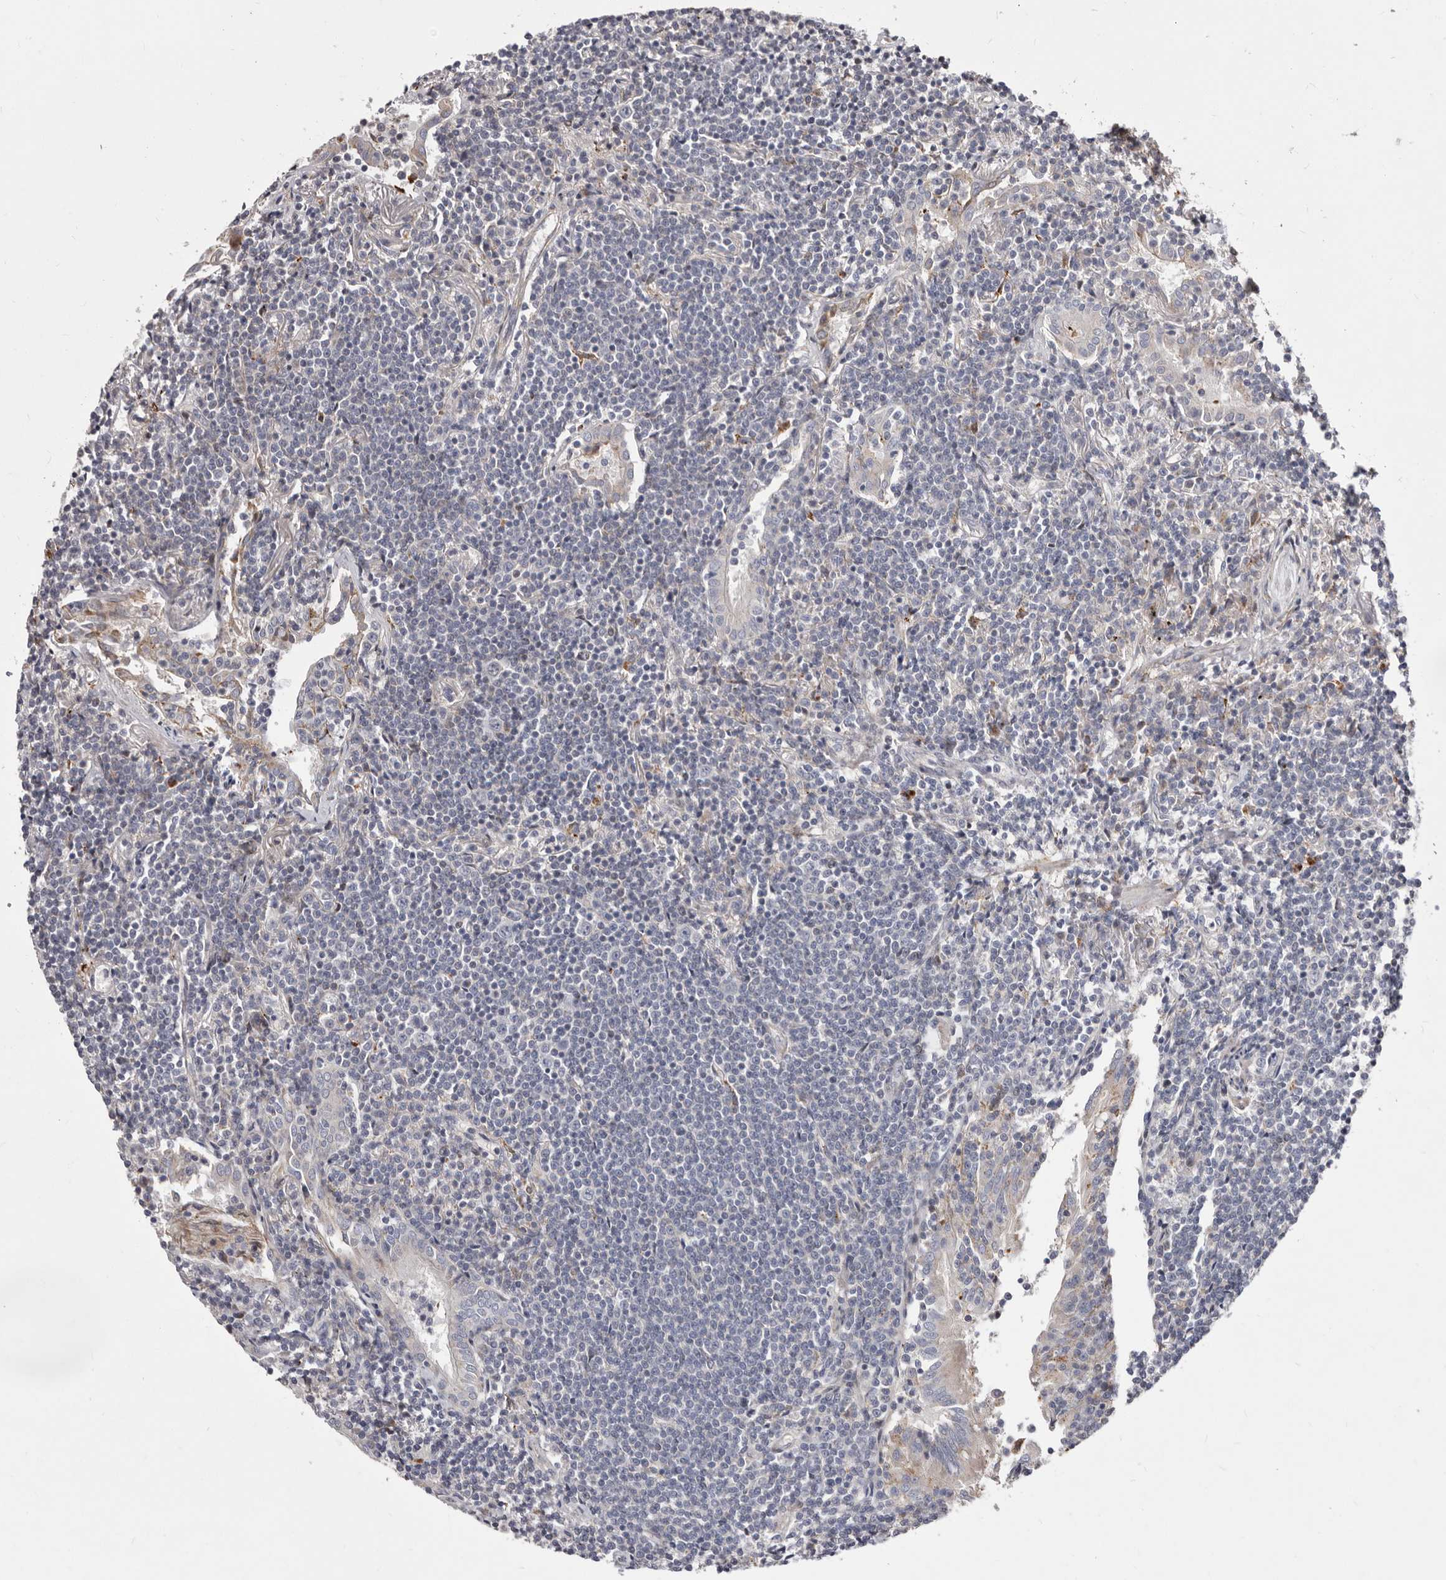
{"staining": {"intensity": "negative", "quantity": "none", "location": "none"}, "tissue": "lymphoma", "cell_type": "Tumor cells", "image_type": "cancer", "snomed": [{"axis": "morphology", "description": "Malignant lymphoma, non-Hodgkin's type, Low grade"}, {"axis": "topography", "description": "Lung"}], "caption": "Protein analysis of lymphoma demonstrates no significant positivity in tumor cells.", "gene": "NUBPL", "patient": {"sex": "female", "age": 71}}